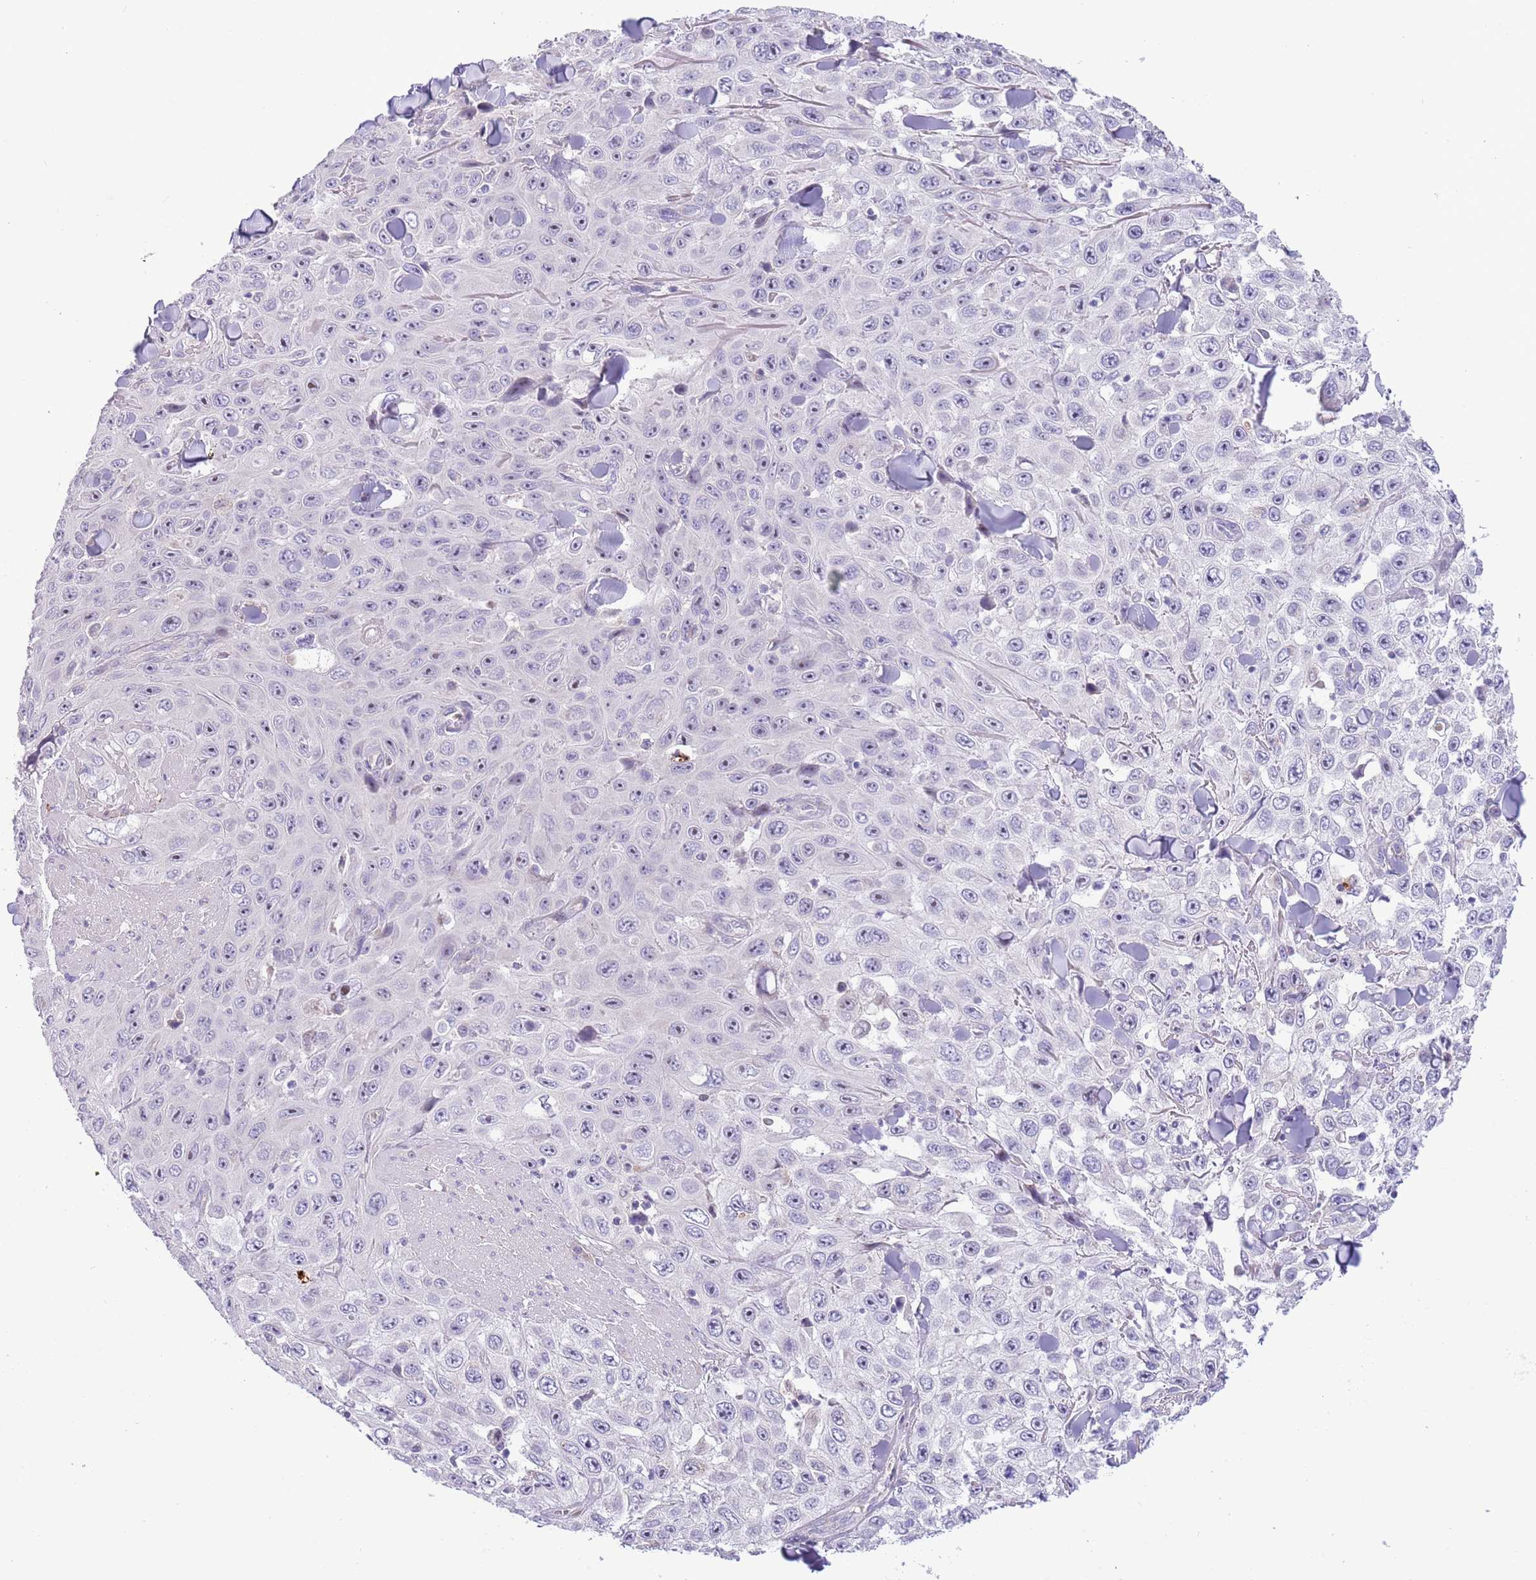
{"staining": {"intensity": "negative", "quantity": "none", "location": "none"}, "tissue": "skin cancer", "cell_type": "Tumor cells", "image_type": "cancer", "snomed": [{"axis": "morphology", "description": "Squamous cell carcinoma, NOS"}, {"axis": "topography", "description": "Skin"}], "caption": "Immunohistochemical staining of skin cancer (squamous cell carcinoma) reveals no significant positivity in tumor cells.", "gene": "AP1S2", "patient": {"sex": "male", "age": 82}}